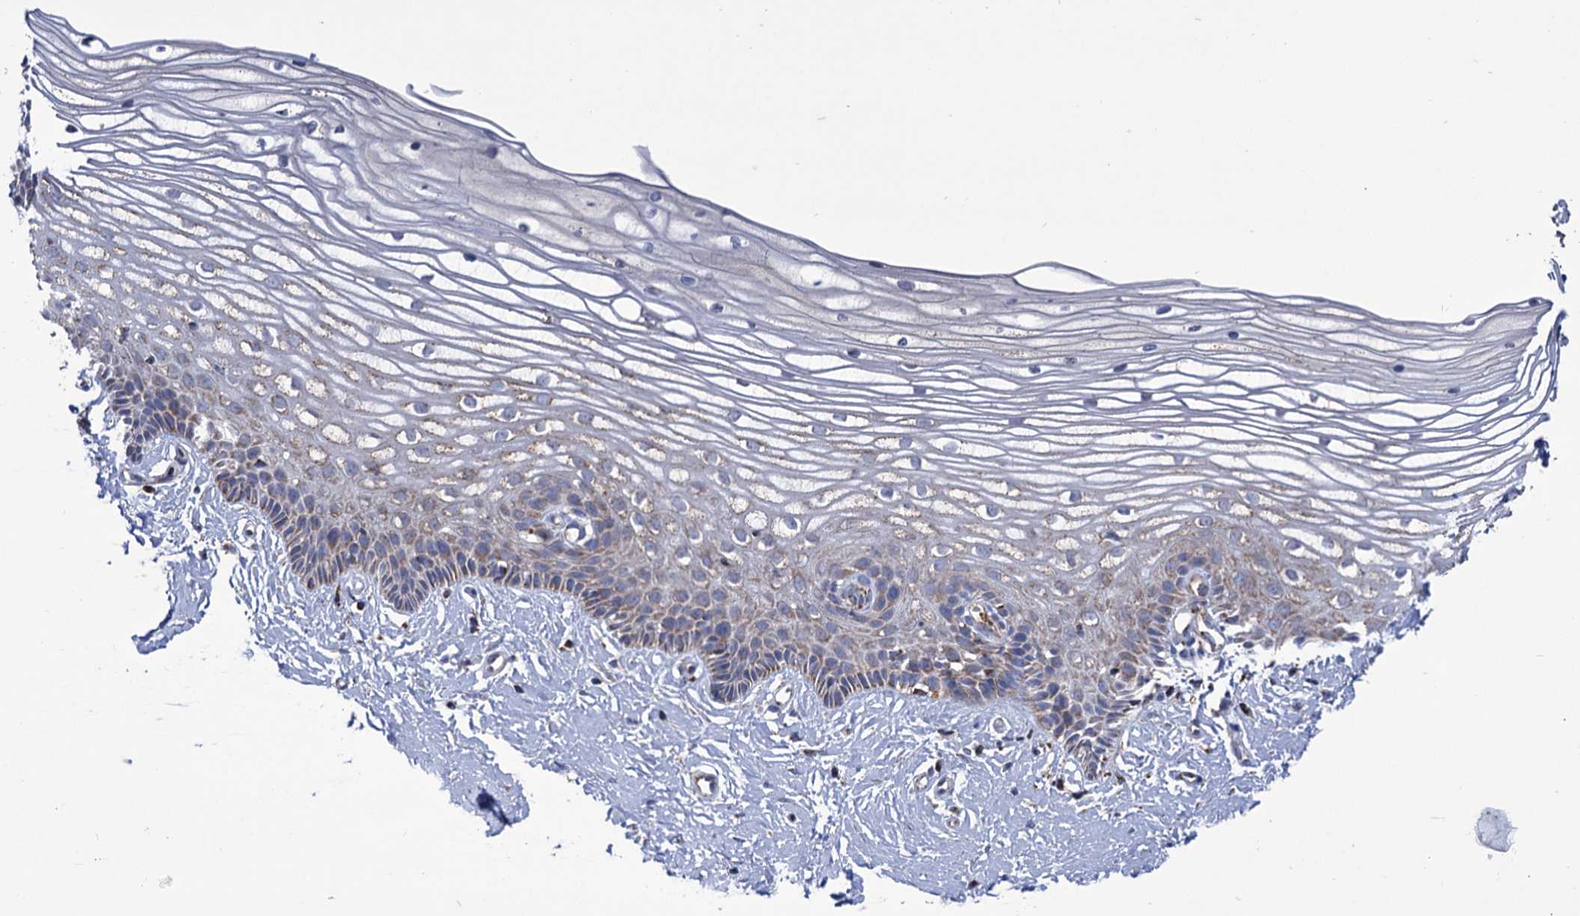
{"staining": {"intensity": "moderate", "quantity": "25%-75%", "location": "cytoplasmic/membranous"}, "tissue": "vagina", "cell_type": "Squamous epithelial cells", "image_type": "normal", "snomed": [{"axis": "morphology", "description": "Normal tissue, NOS"}, {"axis": "topography", "description": "Vagina"}, {"axis": "topography", "description": "Cervix"}], "caption": "The histopathology image displays staining of normal vagina, revealing moderate cytoplasmic/membranous protein expression (brown color) within squamous epithelial cells. The staining was performed using DAB, with brown indicating positive protein expression. Nuclei are stained blue with hematoxylin.", "gene": "ABHD10", "patient": {"sex": "female", "age": 40}}